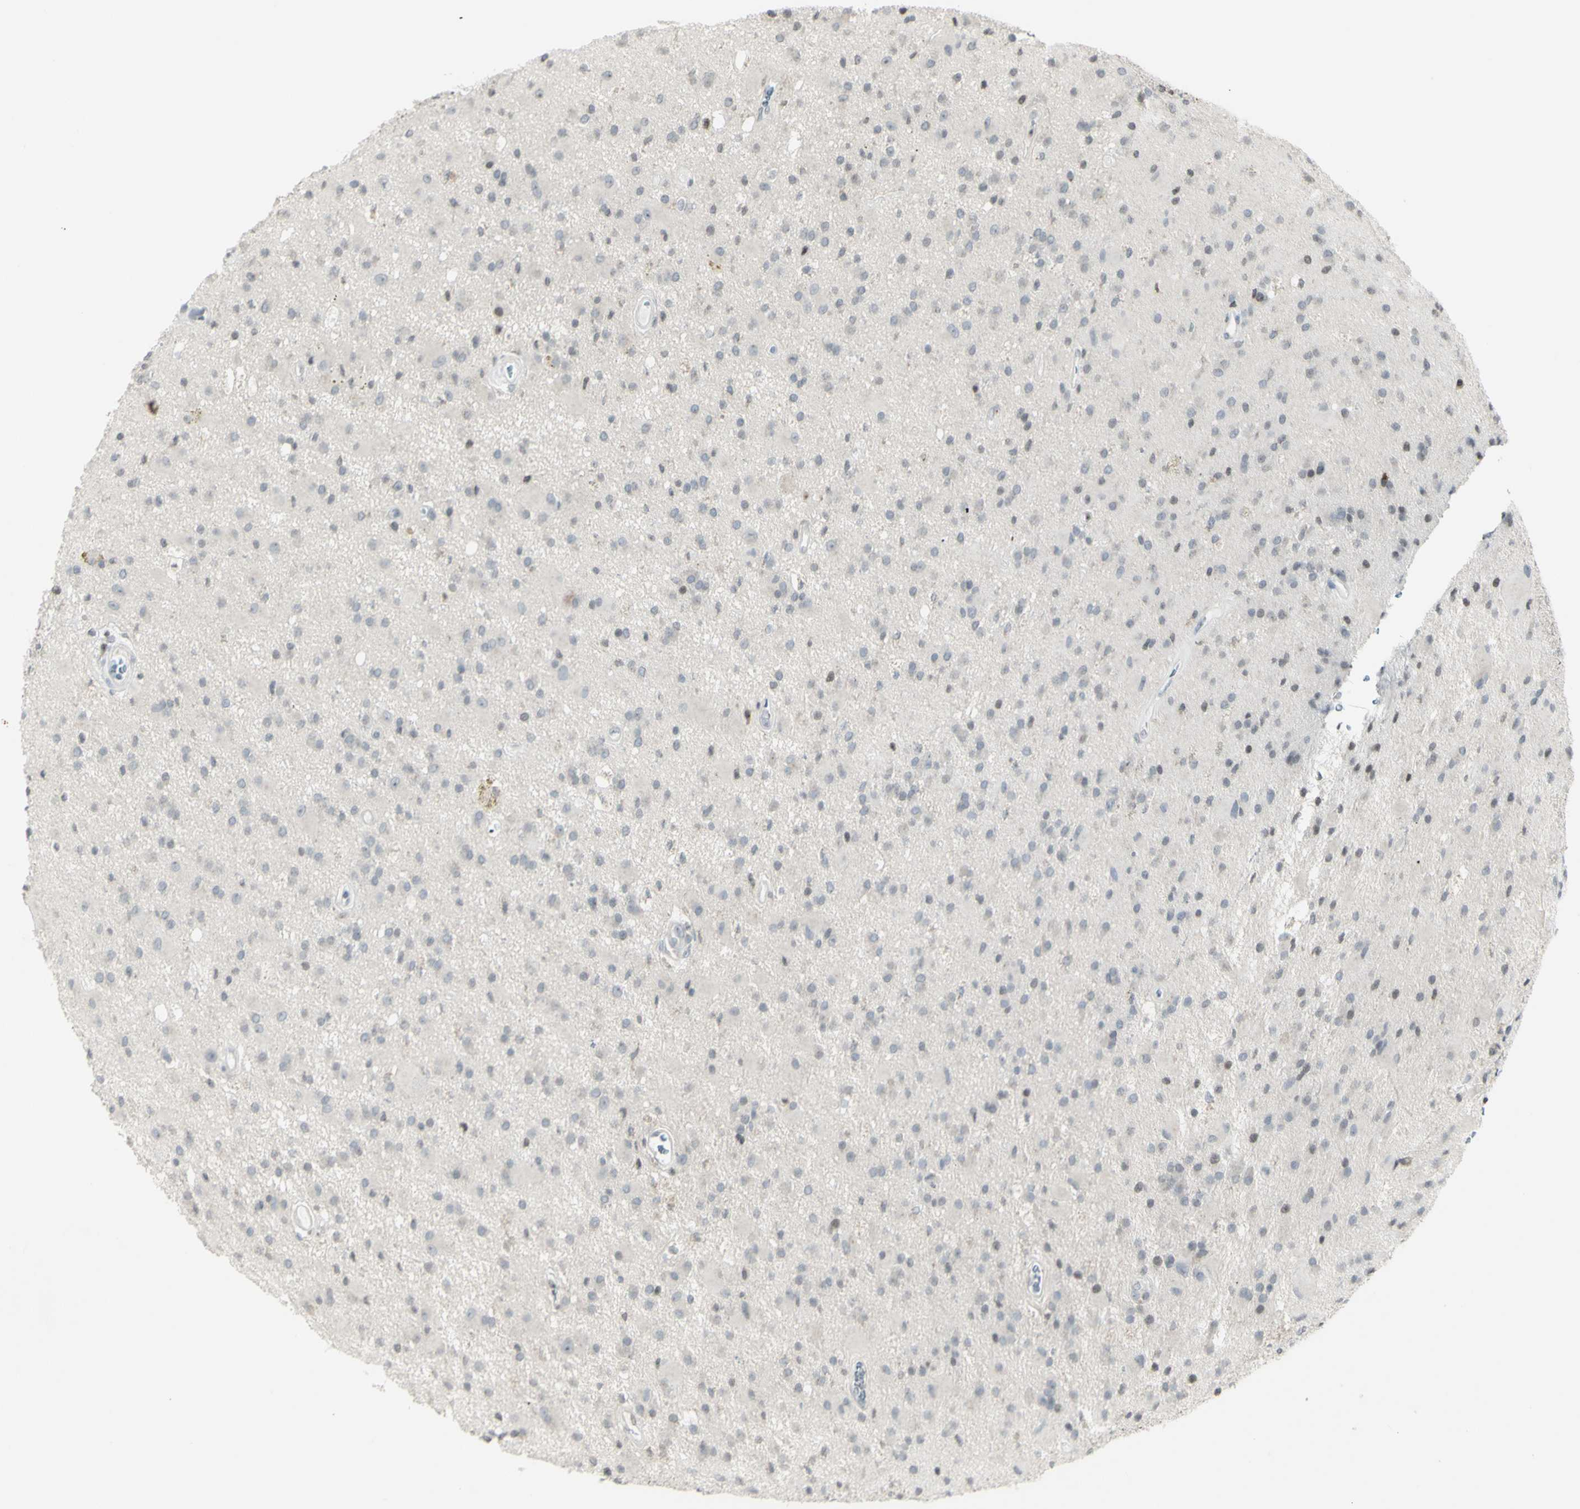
{"staining": {"intensity": "negative", "quantity": "none", "location": "none"}, "tissue": "glioma", "cell_type": "Tumor cells", "image_type": "cancer", "snomed": [{"axis": "morphology", "description": "Glioma, malignant, Low grade"}, {"axis": "topography", "description": "Brain"}], "caption": "DAB (3,3'-diaminobenzidine) immunohistochemical staining of human malignant low-grade glioma exhibits no significant staining in tumor cells.", "gene": "MUC5AC", "patient": {"sex": "male", "age": 58}}